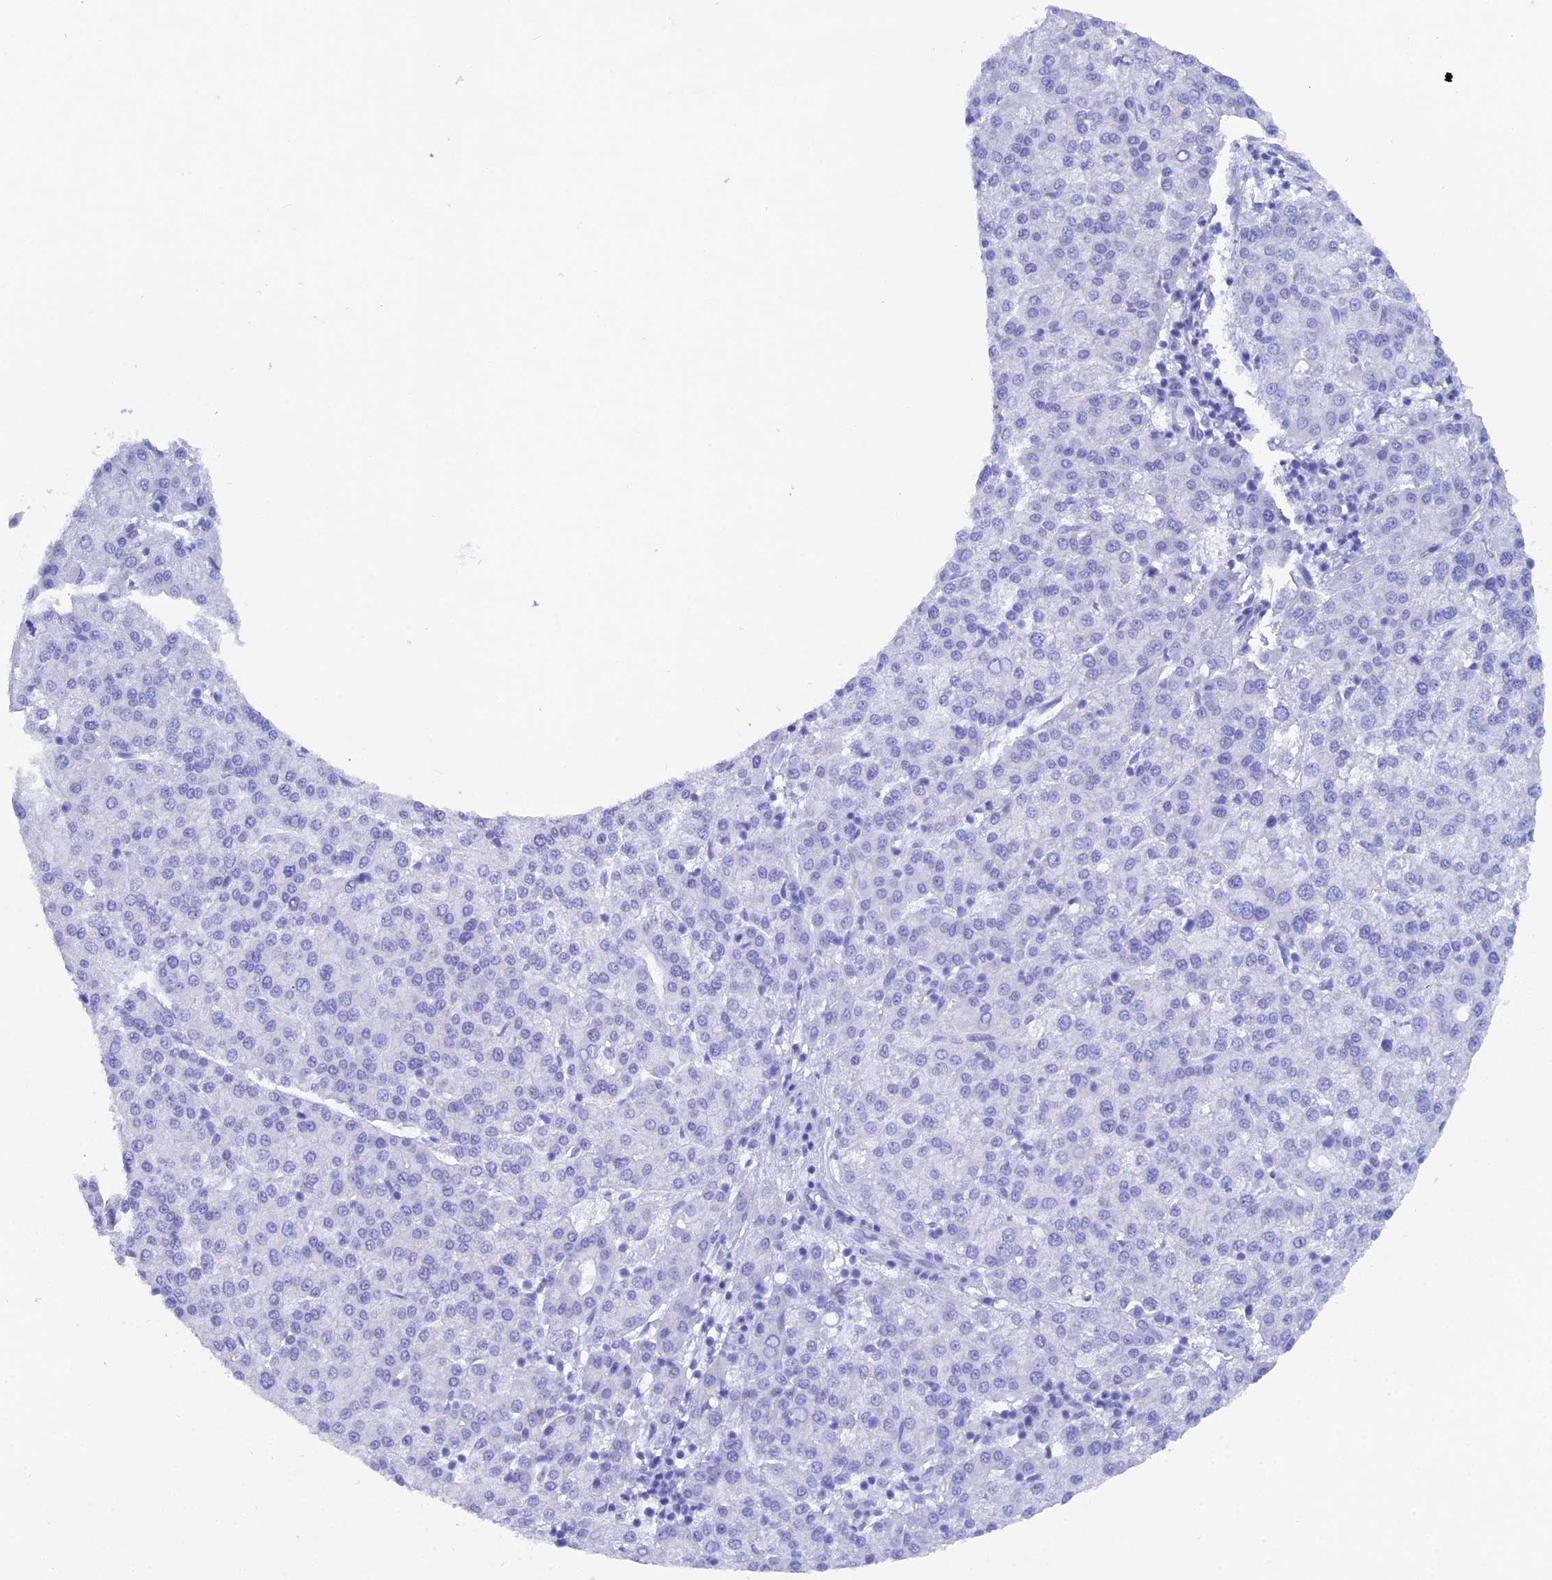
{"staining": {"intensity": "negative", "quantity": "none", "location": "none"}, "tissue": "liver cancer", "cell_type": "Tumor cells", "image_type": "cancer", "snomed": [{"axis": "morphology", "description": "Carcinoma, Hepatocellular, NOS"}, {"axis": "topography", "description": "Liver"}], "caption": "DAB immunohistochemical staining of liver hepatocellular carcinoma reveals no significant expression in tumor cells.", "gene": "REG1A", "patient": {"sex": "female", "age": 58}}